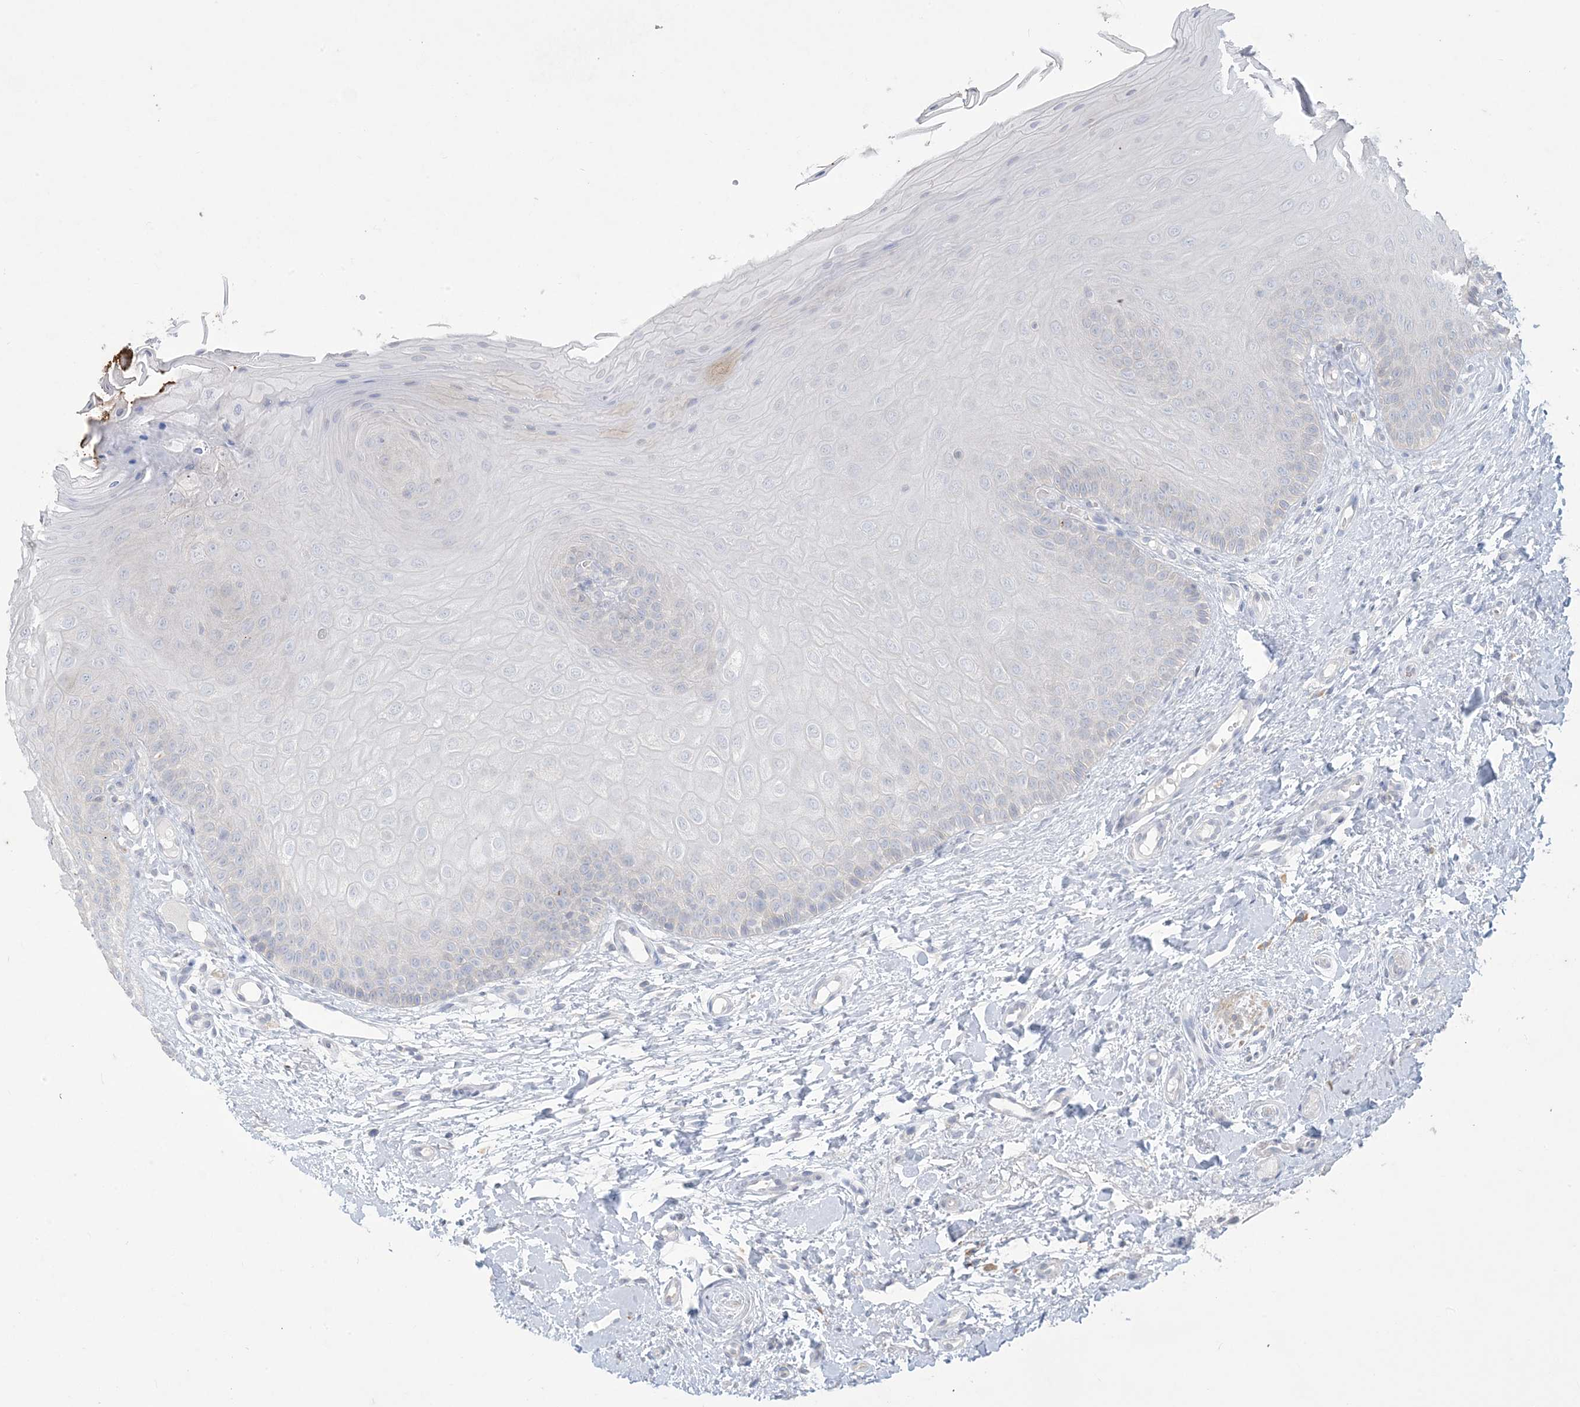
{"staining": {"intensity": "weak", "quantity": "25%-75%", "location": "cytoplasmic/membranous"}, "tissue": "oral mucosa", "cell_type": "Squamous epithelial cells", "image_type": "normal", "snomed": [{"axis": "morphology", "description": "Normal tissue, NOS"}, {"axis": "topography", "description": "Oral tissue"}], "caption": "Oral mucosa stained with immunohistochemistry demonstrates weak cytoplasmic/membranous positivity in about 25%-75% of squamous epithelial cells. Nuclei are stained in blue.", "gene": "KIF3A", "patient": {"sex": "female", "age": 68}}